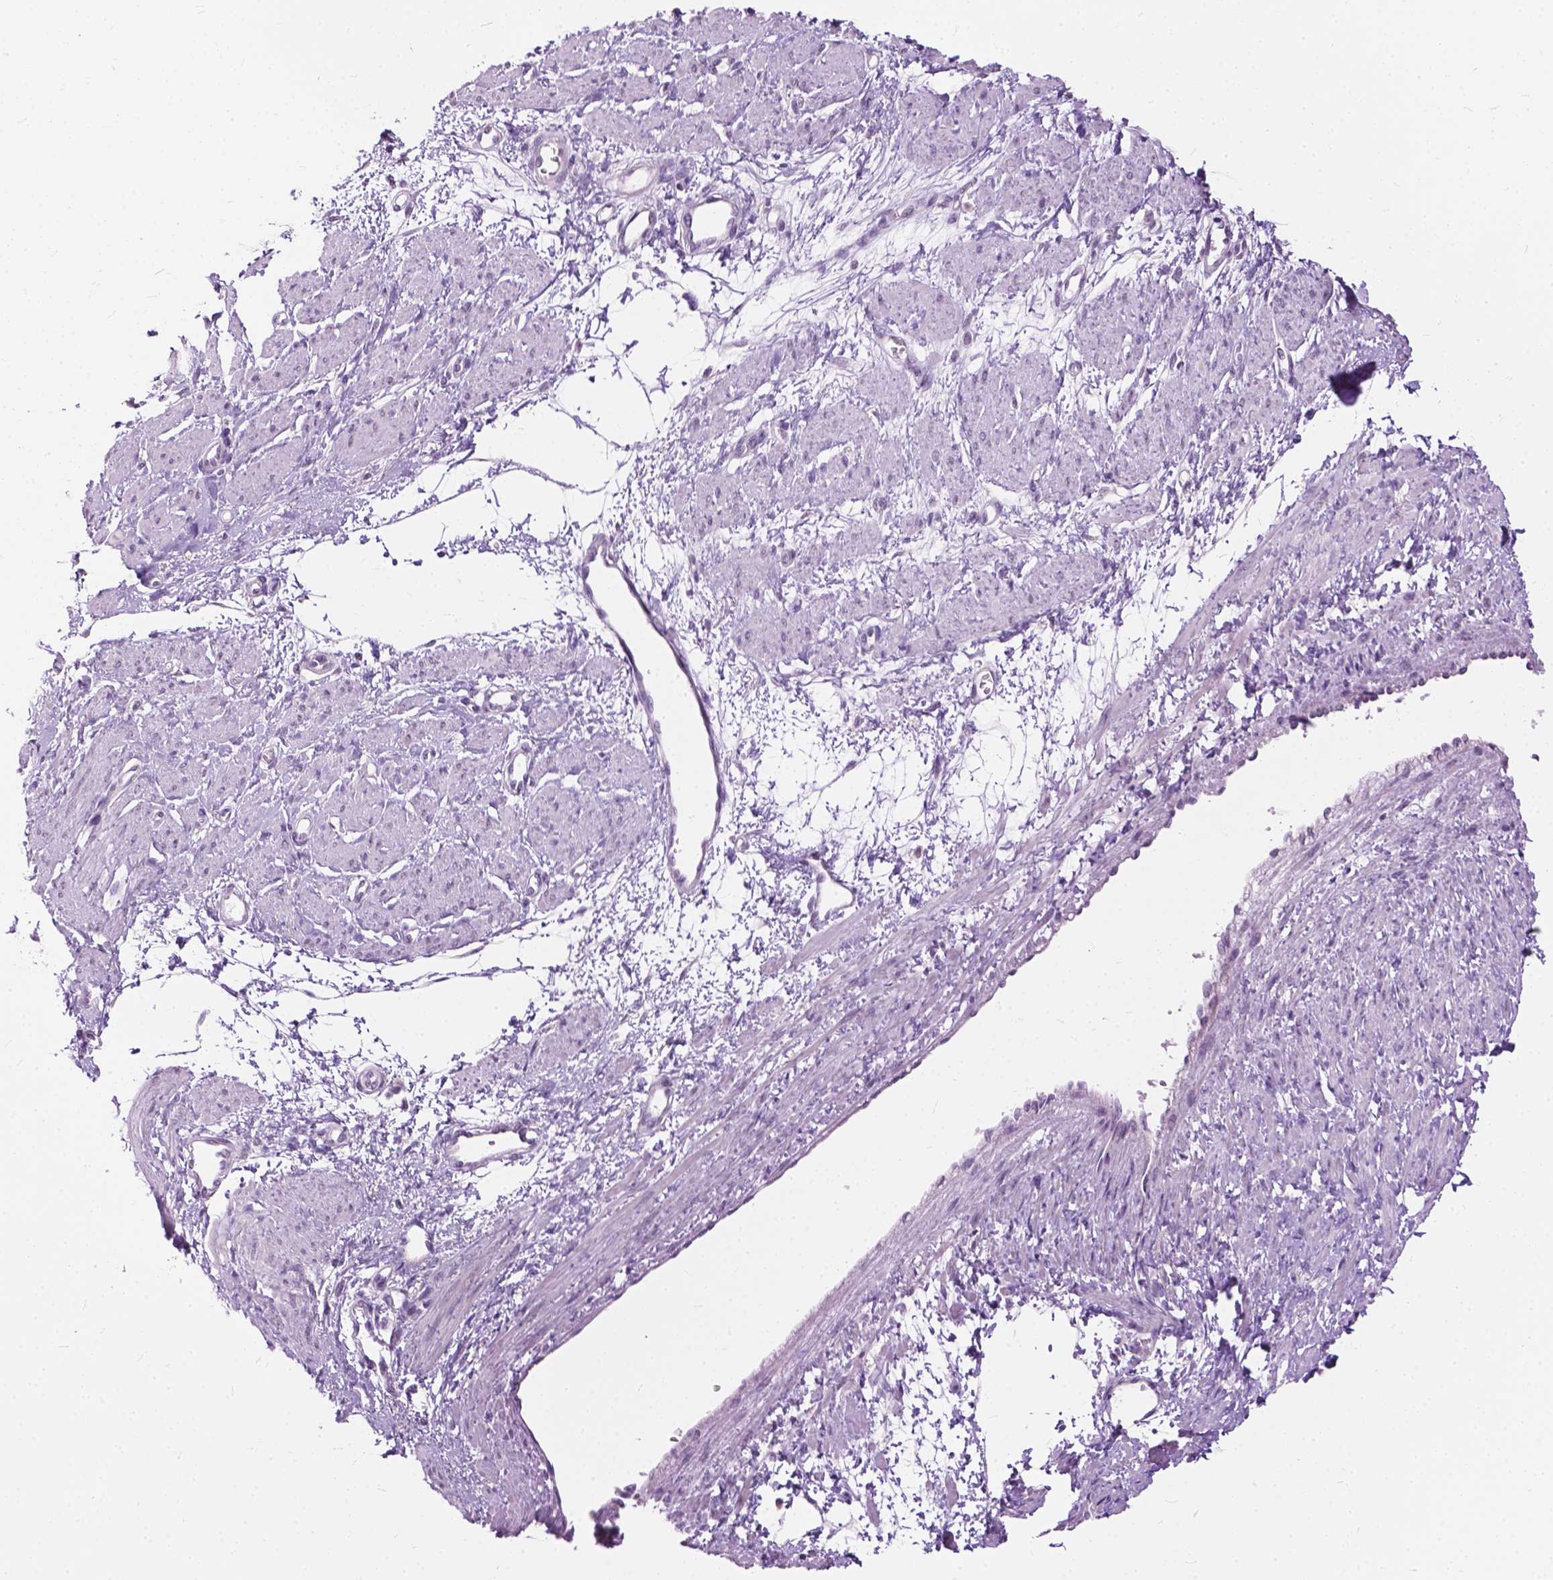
{"staining": {"intensity": "negative", "quantity": "none", "location": "none"}, "tissue": "smooth muscle", "cell_type": "Smooth muscle cells", "image_type": "normal", "snomed": [{"axis": "morphology", "description": "Normal tissue, NOS"}, {"axis": "topography", "description": "Smooth muscle"}, {"axis": "topography", "description": "Uterus"}], "caption": "Photomicrograph shows no significant protein positivity in smooth muscle cells of normal smooth muscle.", "gene": "GPR37L1", "patient": {"sex": "female", "age": 39}}